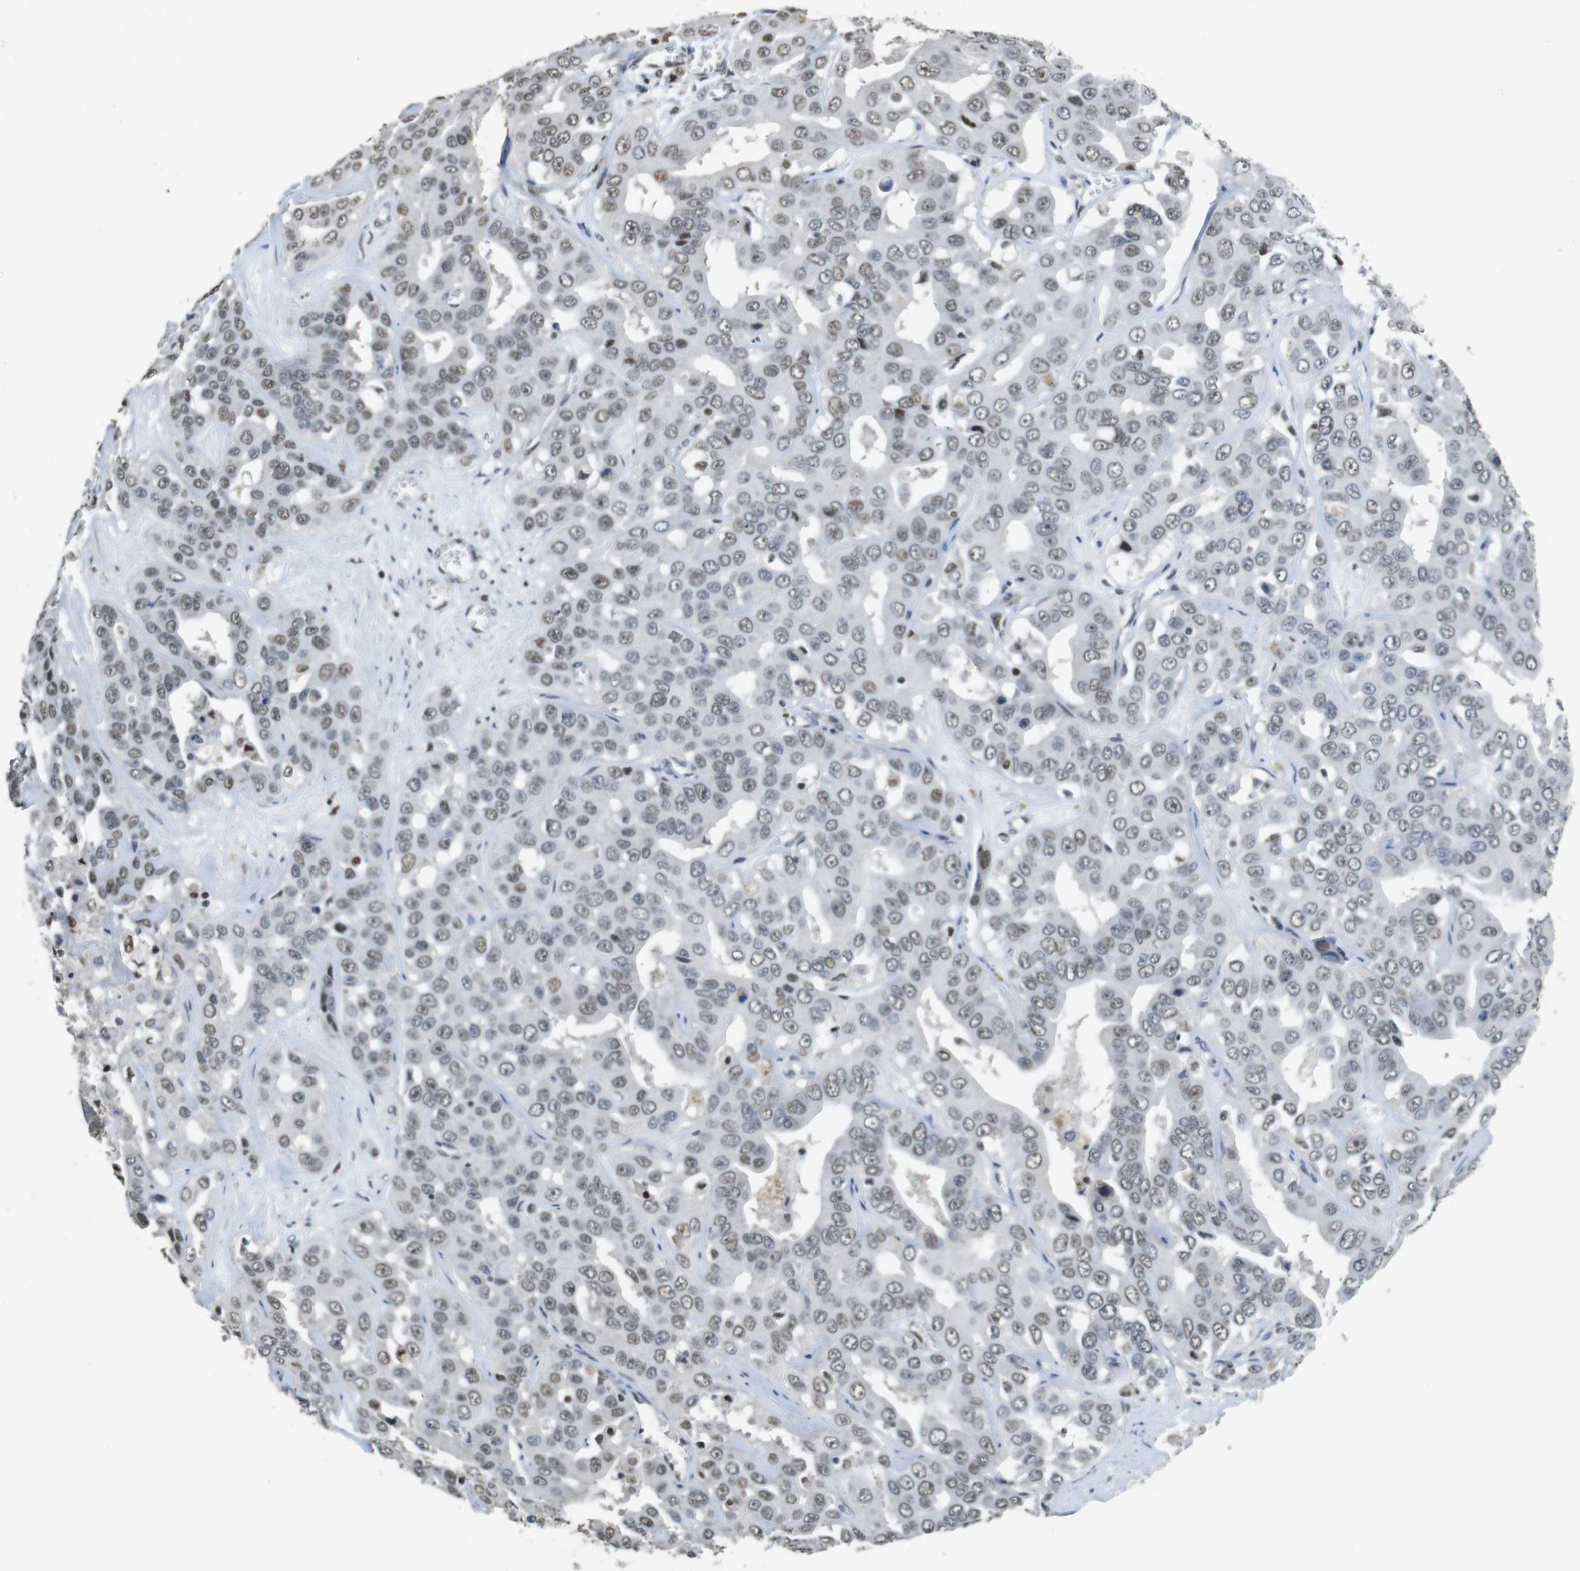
{"staining": {"intensity": "weak", "quantity": "<25%", "location": "nuclear"}, "tissue": "liver cancer", "cell_type": "Tumor cells", "image_type": "cancer", "snomed": [{"axis": "morphology", "description": "Cholangiocarcinoma"}, {"axis": "topography", "description": "Liver"}], "caption": "Immunohistochemistry of human cholangiocarcinoma (liver) reveals no positivity in tumor cells. The staining was performed using DAB (3,3'-diaminobenzidine) to visualize the protein expression in brown, while the nuclei were stained in blue with hematoxylin (Magnification: 20x).", "gene": "CSNK2B", "patient": {"sex": "female", "age": 52}}